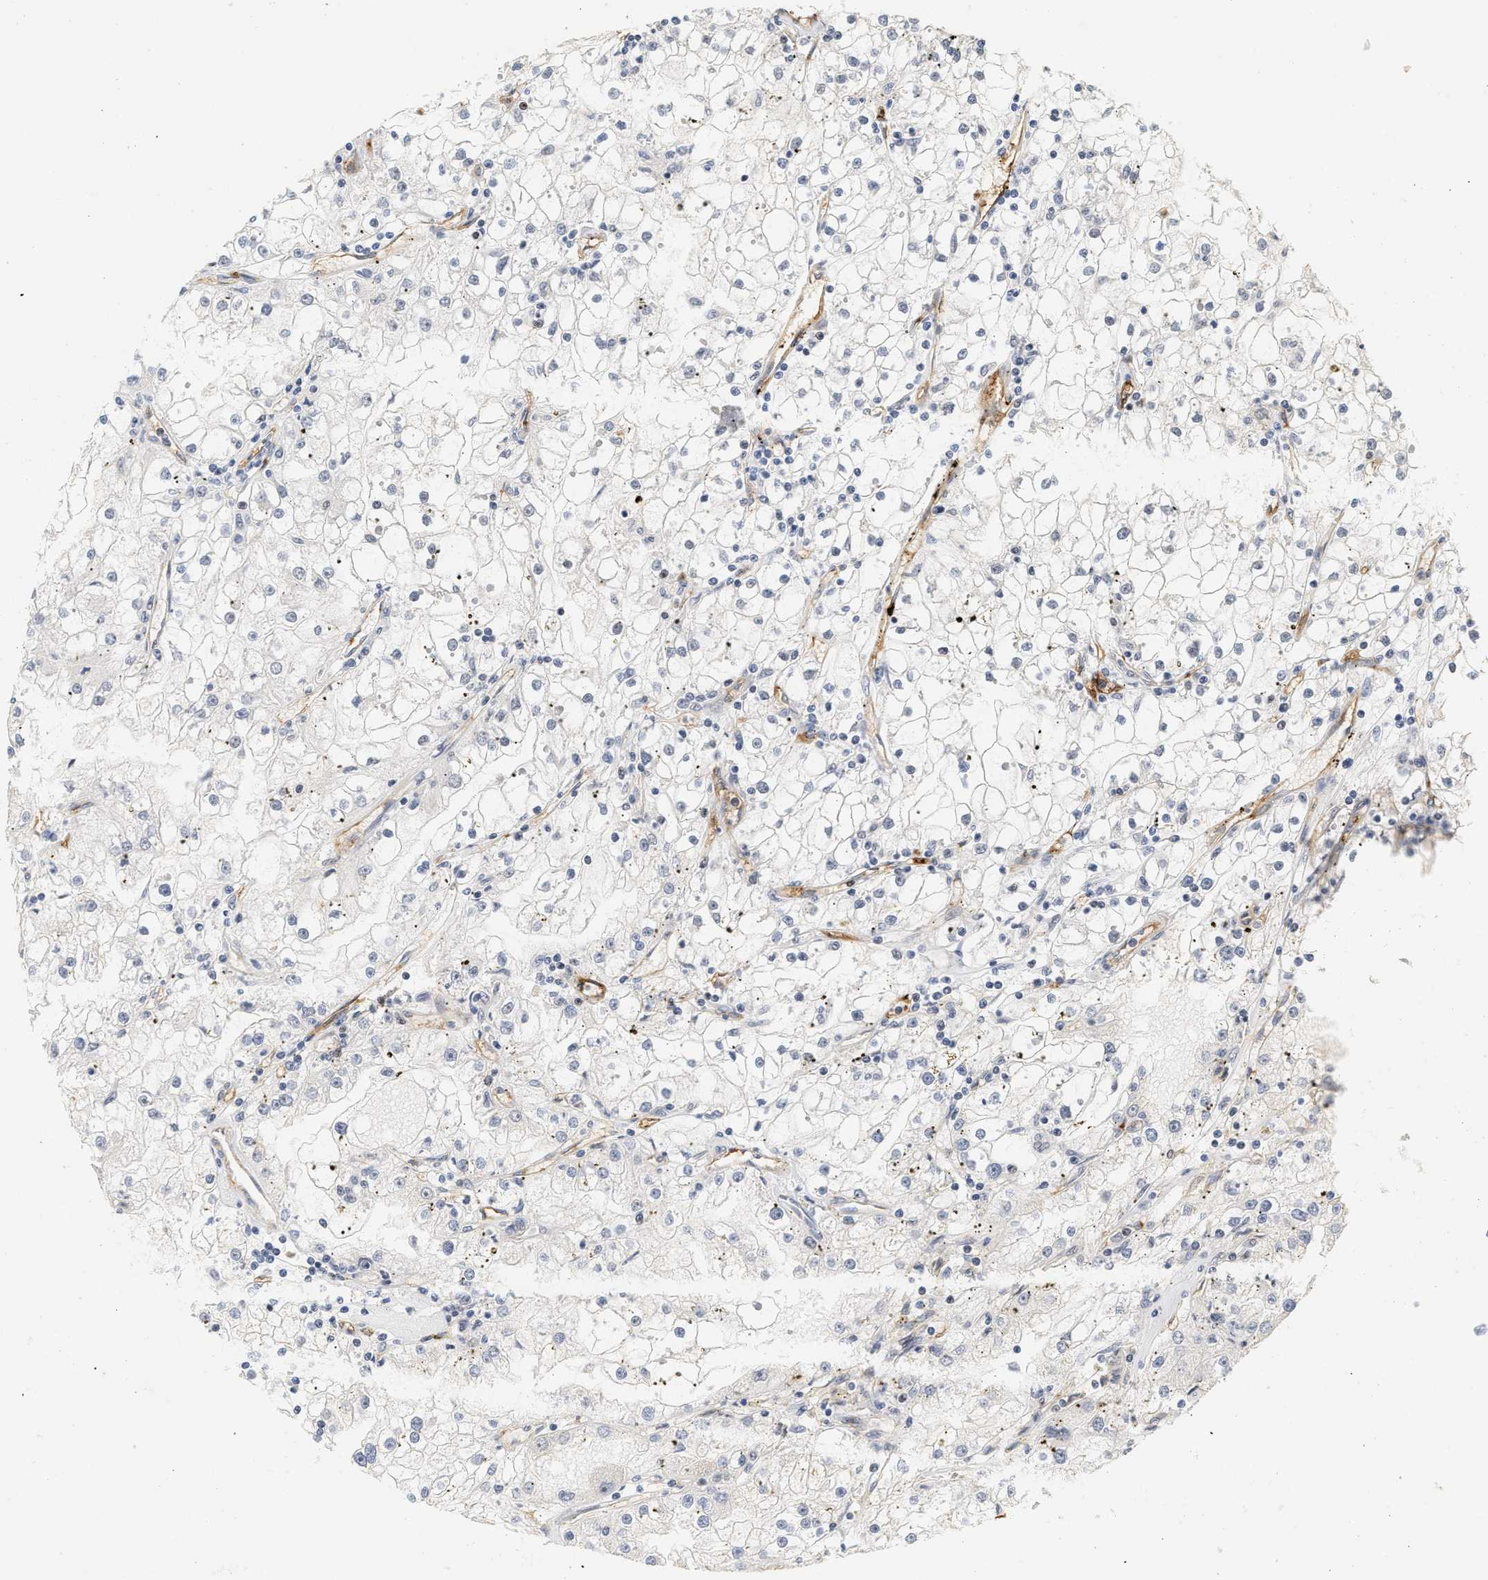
{"staining": {"intensity": "negative", "quantity": "none", "location": "none"}, "tissue": "renal cancer", "cell_type": "Tumor cells", "image_type": "cancer", "snomed": [{"axis": "morphology", "description": "Adenocarcinoma, NOS"}, {"axis": "topography", "description": "Kidney"}], "caption": "Immunohistochemistry histopathology image of neoplastic tissue: human adenocarcinoma (renal) stained with DAB shows no significant protein staining in tumor cells. Brightfield microscopy of immunohistochemistry stained with DAB (brown) and hematoxylin (blue), captured at high magnification.", "gene": "PLXND1", "patient": {"sex": "male", "age": 56}}